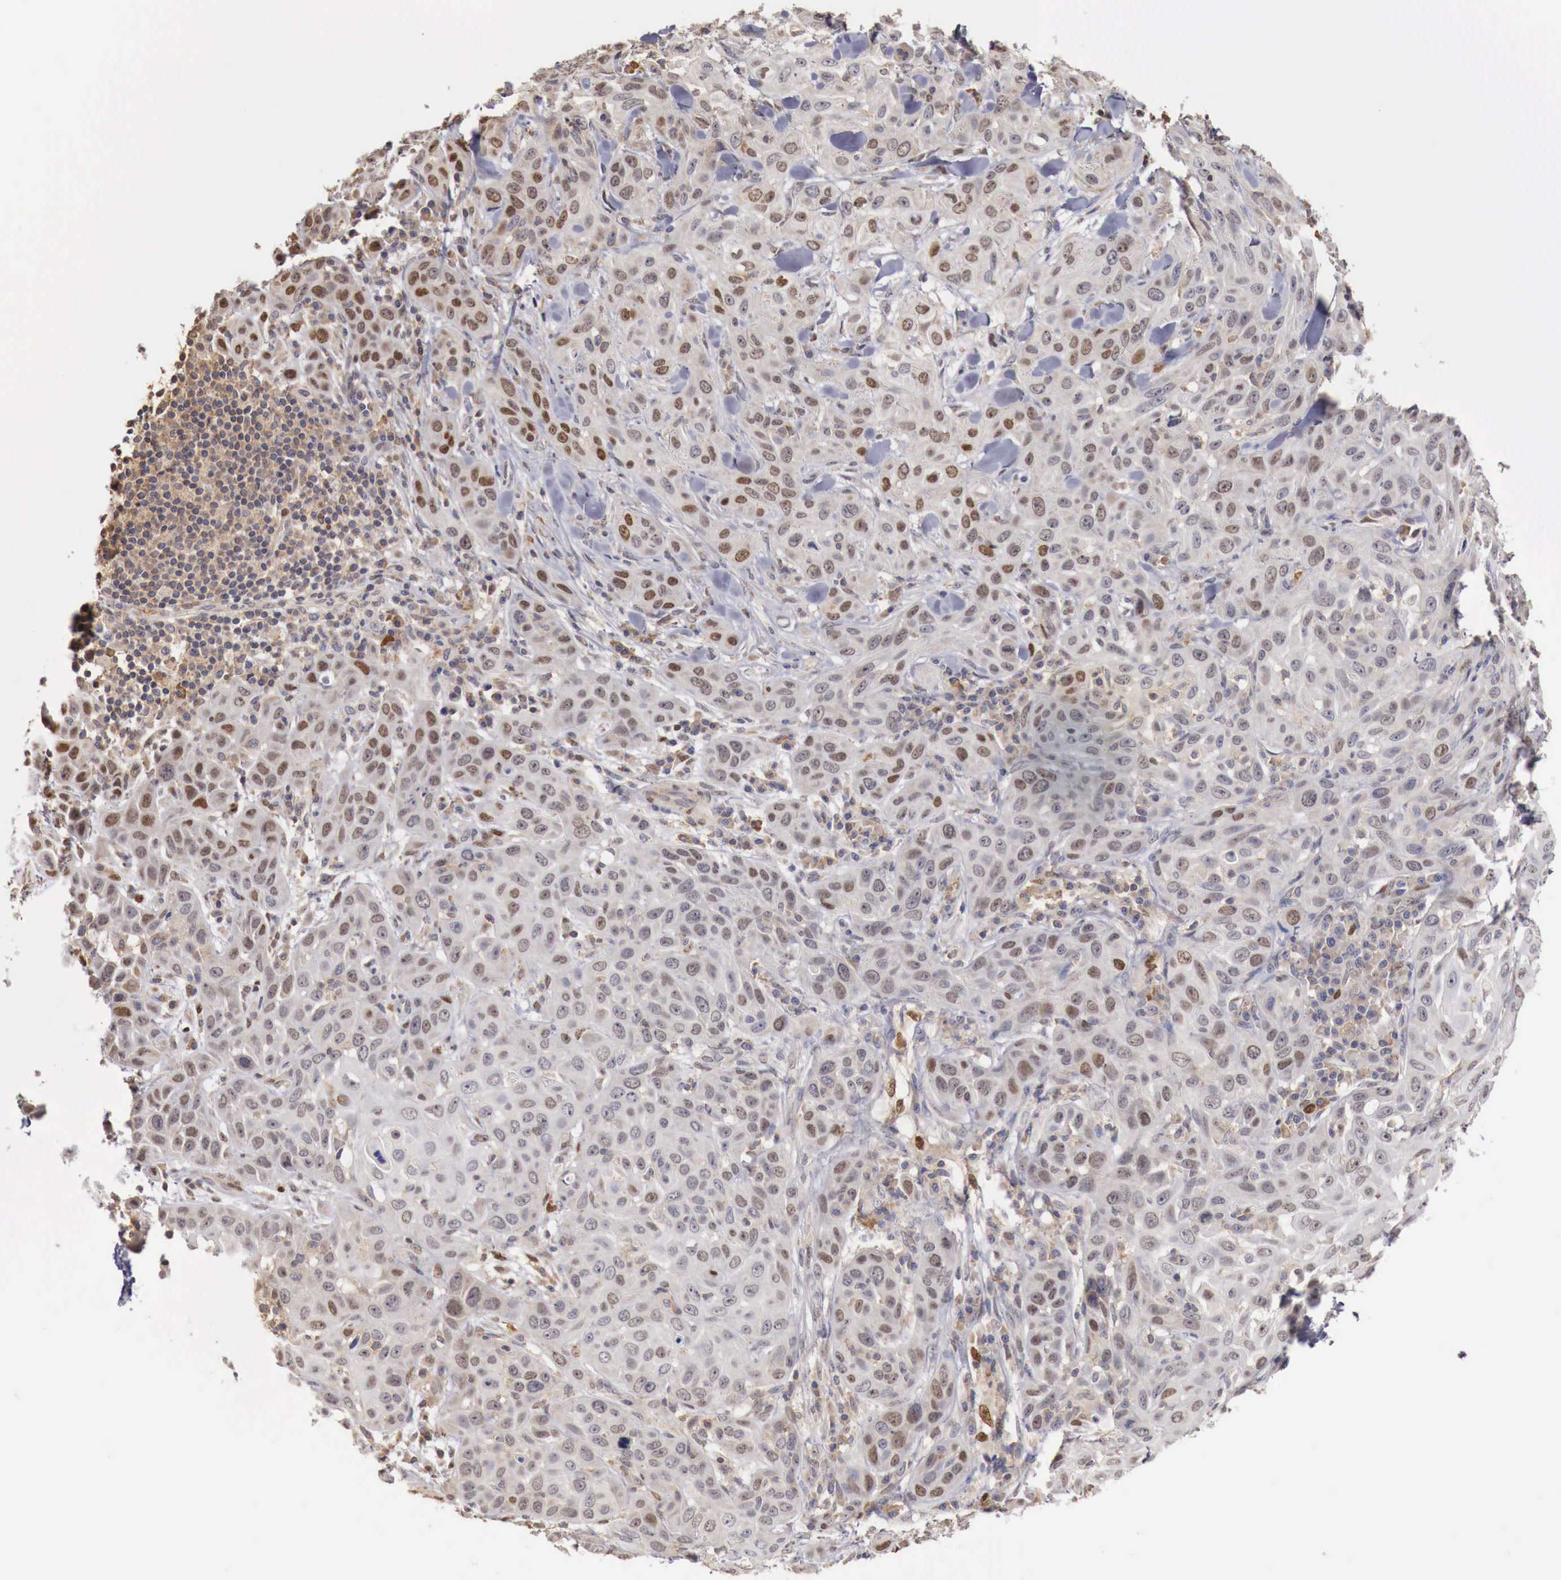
{"staining": {"intensity": "moderate", "quantity": "25%-75%", "location": "nuclear"}, "tissue": "skin cancer", "cell_type": "Tumor cells", "image_type": "cancer", "snomed": [{"axis": "morphology", "description": "Squamous cell carcinoma, NOS"}, {"axis": "topography", "description": "Skin"}], "caption": "Immunohistochemistry micrograph of neoplastic tissue: squamous cell carcinoma (skin) stained using immunohistochemistry displays medium levels of moderate protein expression localized specifically in the nuclear of tumor cells, appearing as a nuclear brown color.", "gene": "KHDRBS2", "patient": {"sex": "male", "age": 84}}